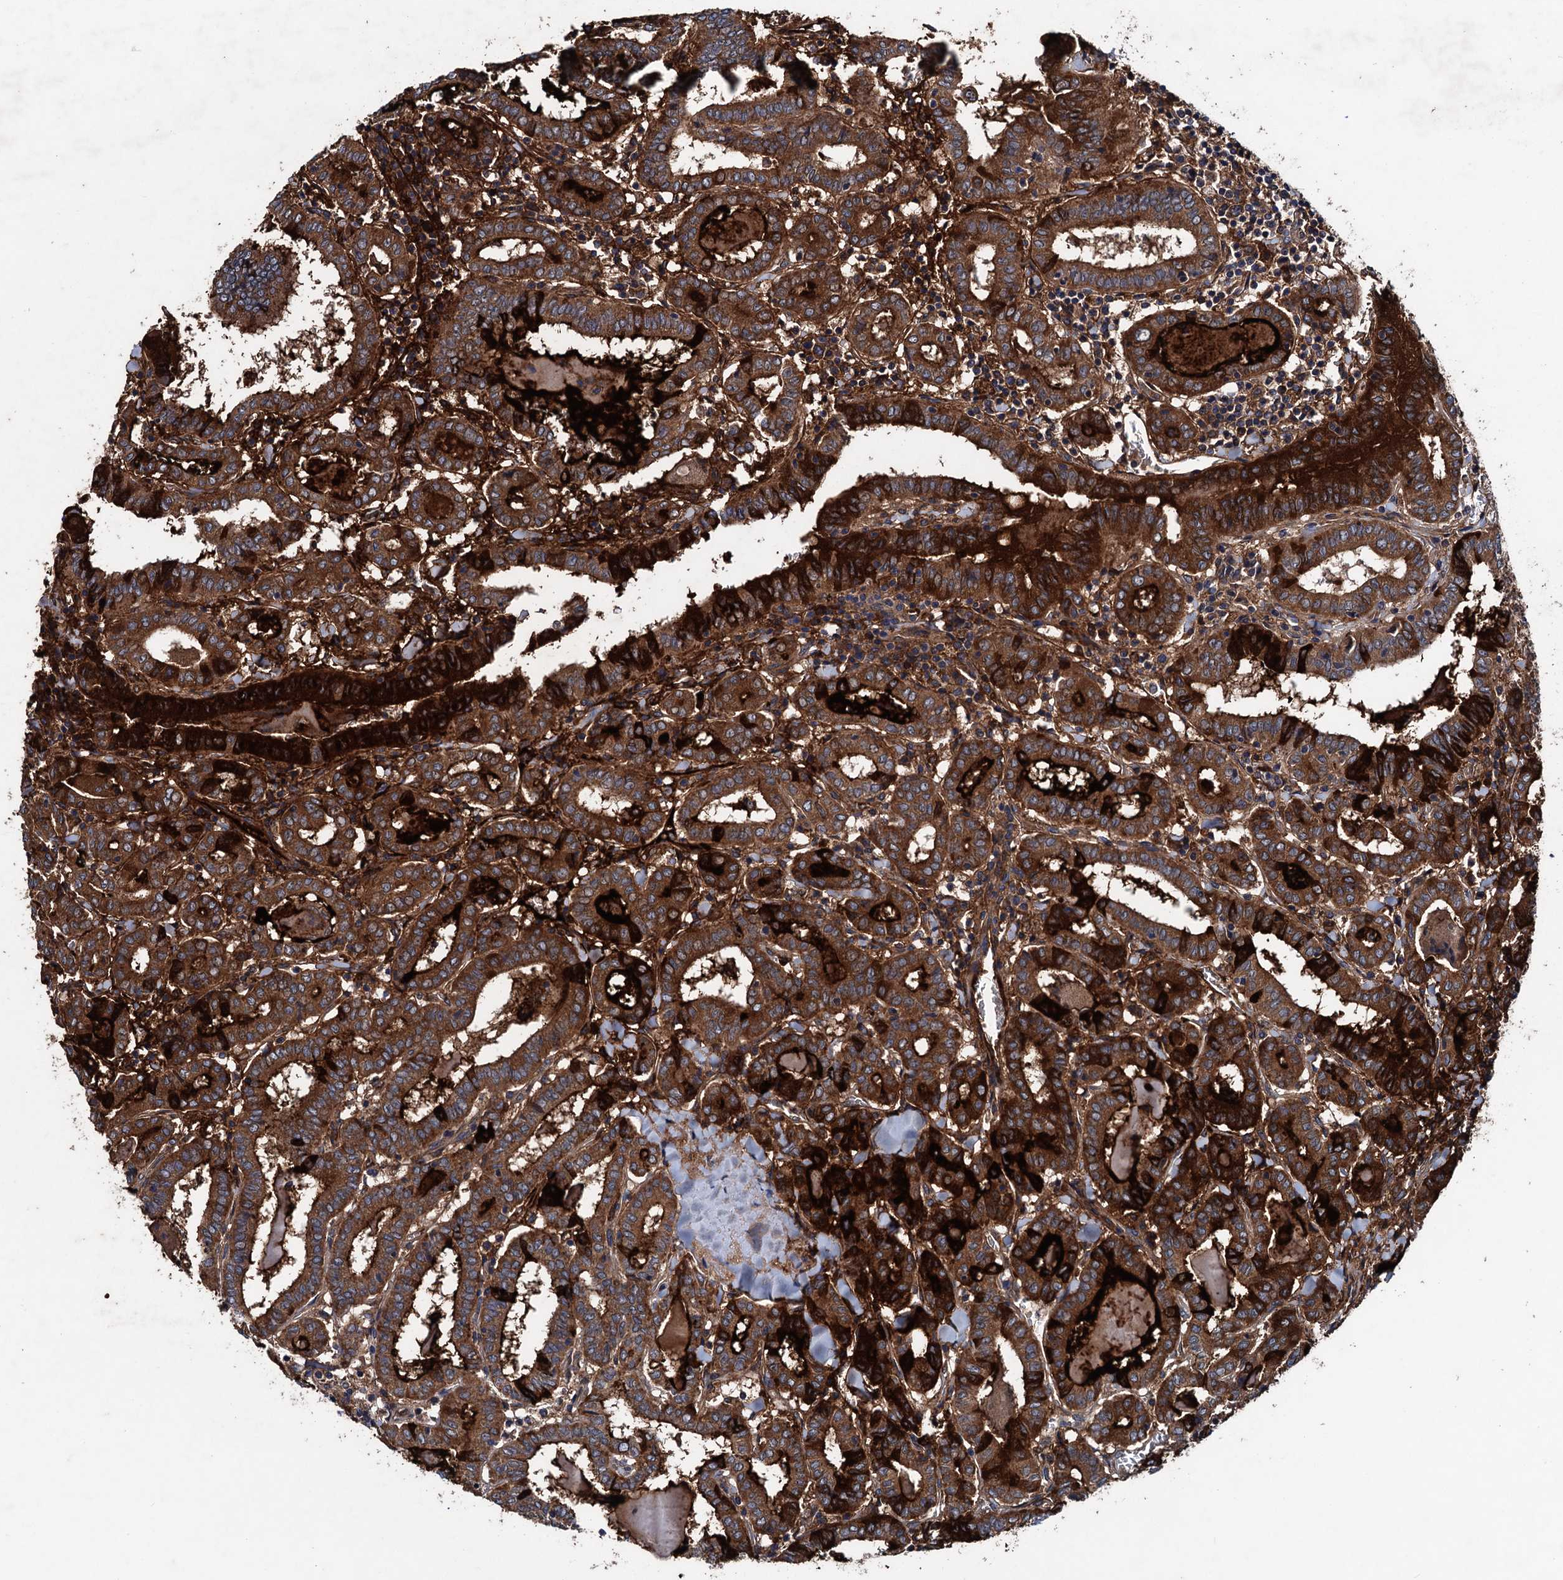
{"staining": {"intensity": "strong", "quantity": ">75%", "location": "cytoplasmic/membranous"}, "tissue": "thyroid cancer", "cell_type": "Tumor cells", "image_type": "cancer", "snomed": [{"axis": "morphology", "description": "Papillary adenocarcinoma, NOS"}, {"axis": "topography", "description": "Thyroid gland"}], "caption": "Tumor cells exhibit strong cytoplasmic/membranous staining in about >75% of cells in papillary adenocarcinoma (thyroid).", "gene": "BLTP3B", "patient": {"sex": "female", "age": 72}}